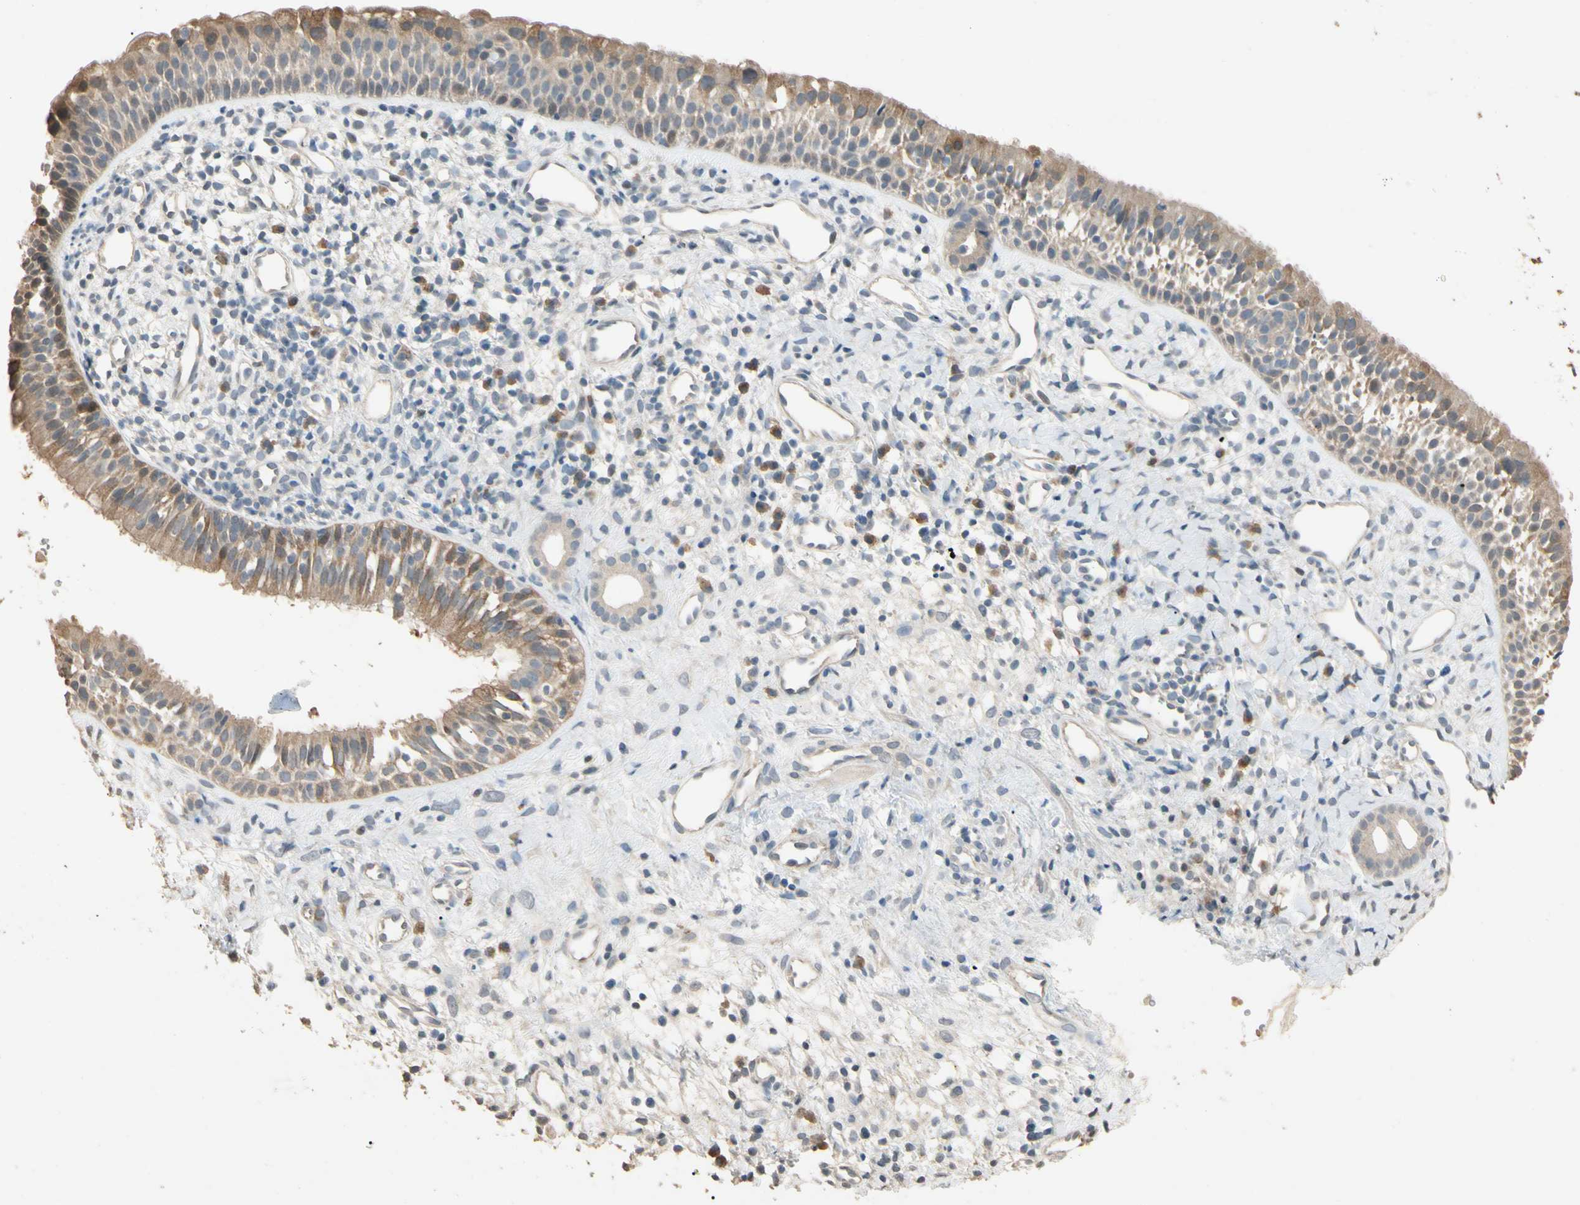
{"staining": {"intensity": "weak", "quantity": ">75%", "location": "cytoplasmic/membranous"}, "tissue": "nasopharynx", "cell_type": "Respiratory epithelial cells", "image_type": "normal", "snomed": [{"axis": "morphology", "description": "Normal tissue, NOS"}, {"axis": "topography", "description": "Nasopharynx"}], "caption": "The photomicrograph shows a brown stain indicating the presence of a protein in the cytoplasmic/membranous of respiratory epithelial cells in nasopharynx. Using DAB (3,3'-diaminobenzidine) (brown) and hematoxylin (blue) stains, captured at high magnification using brightfield microscopy.", "gene": "GNE", "patient": {"sex": "male", "age": 22}}